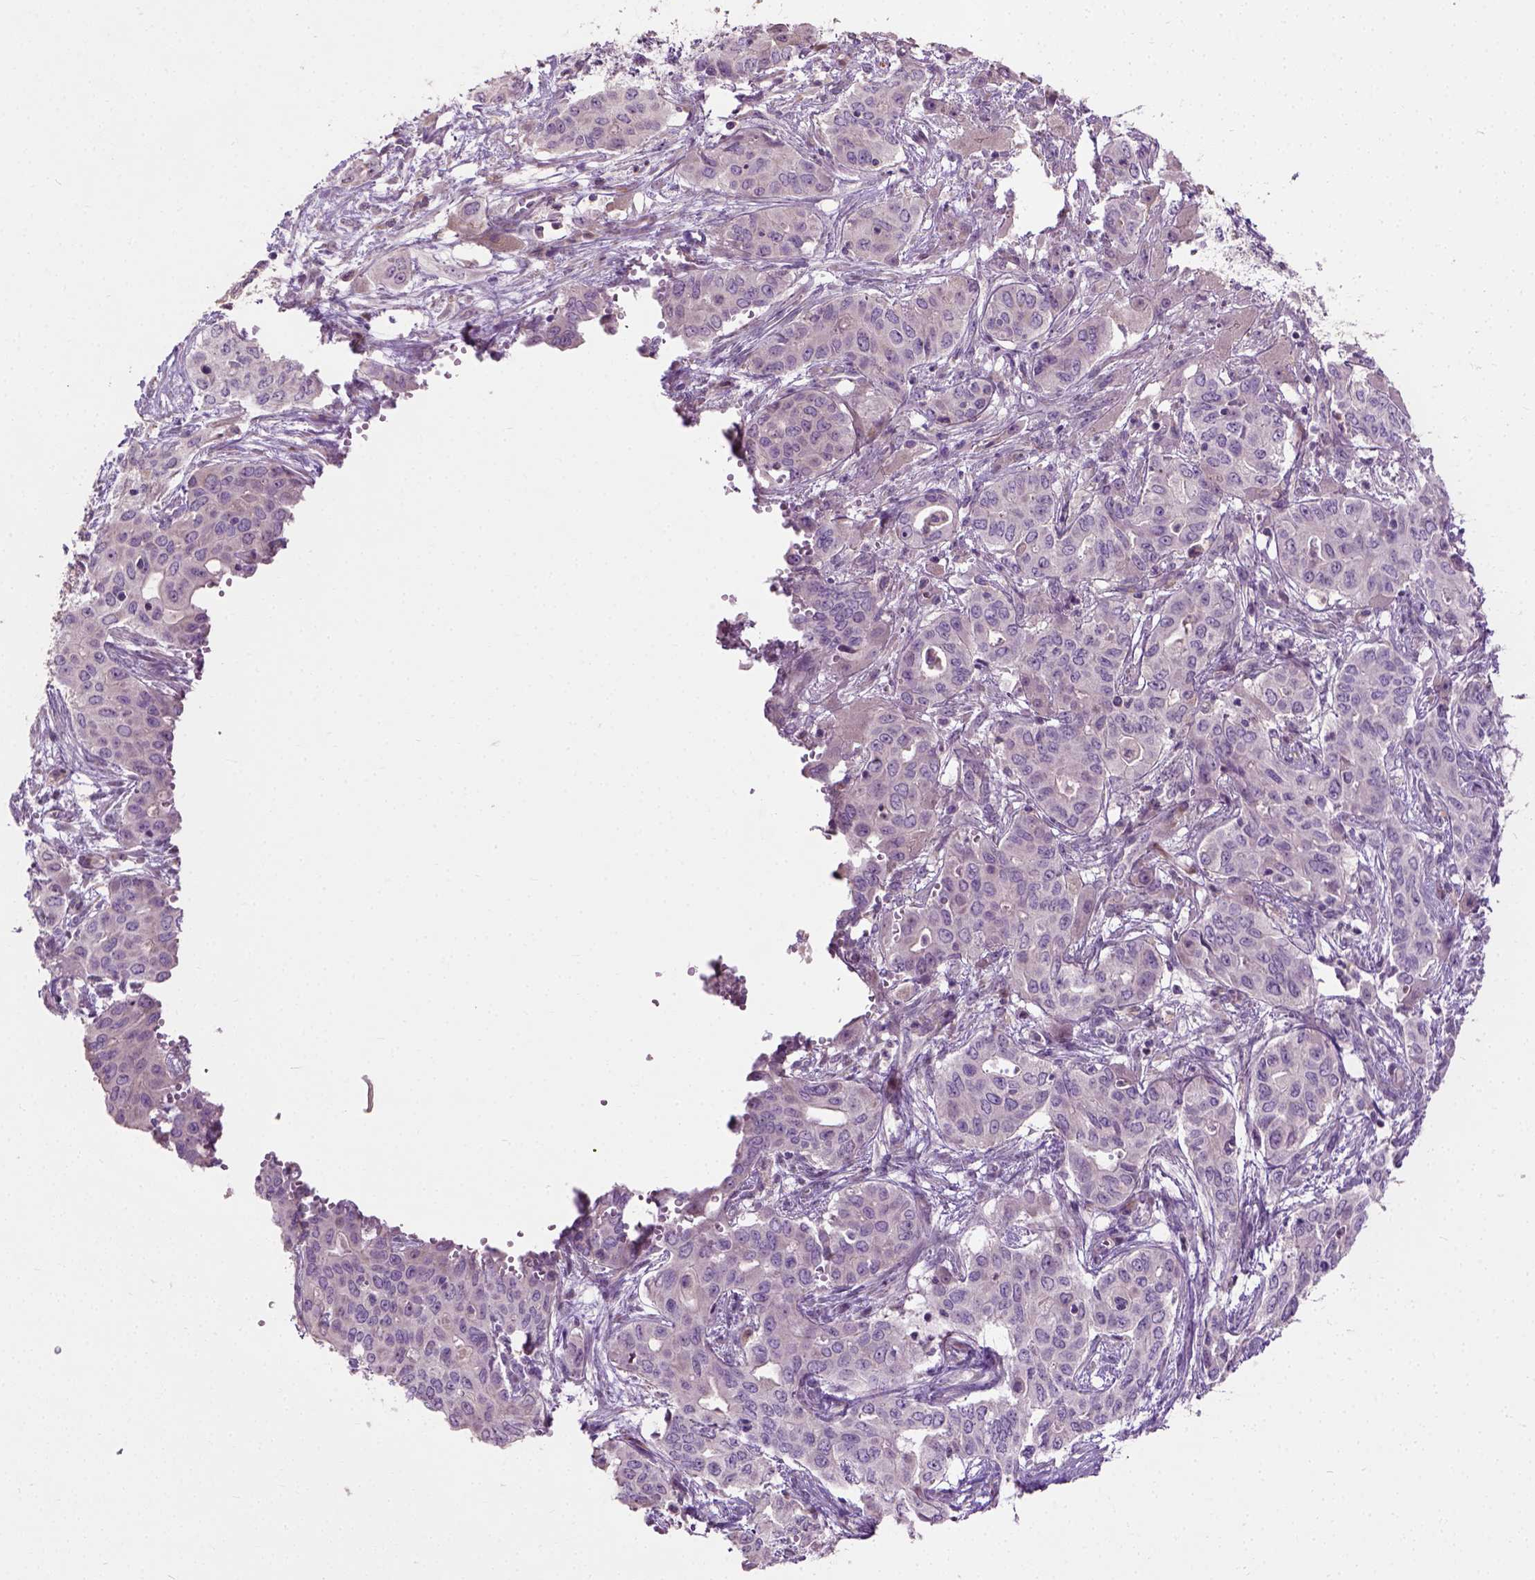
{"staining": {"intensity": "negative", "quantity": "none", "location": "none"}, "tissue": "liver cancer", "cell_type": "Tumor cells", "image_type": "cancer", "snomed": [{"axis": "morphology", "description": "Cholangiocarcinoma"}, {"axis": "topography", "description": "Liver"}], "caption": "This is an immunohistochemistry (IHC) photomicrograph of human liver cholangiocarcinoma. There is no expression in tumor cells.", "gene": "PKP3", "patient": {"sex": "female", "age": 65}}